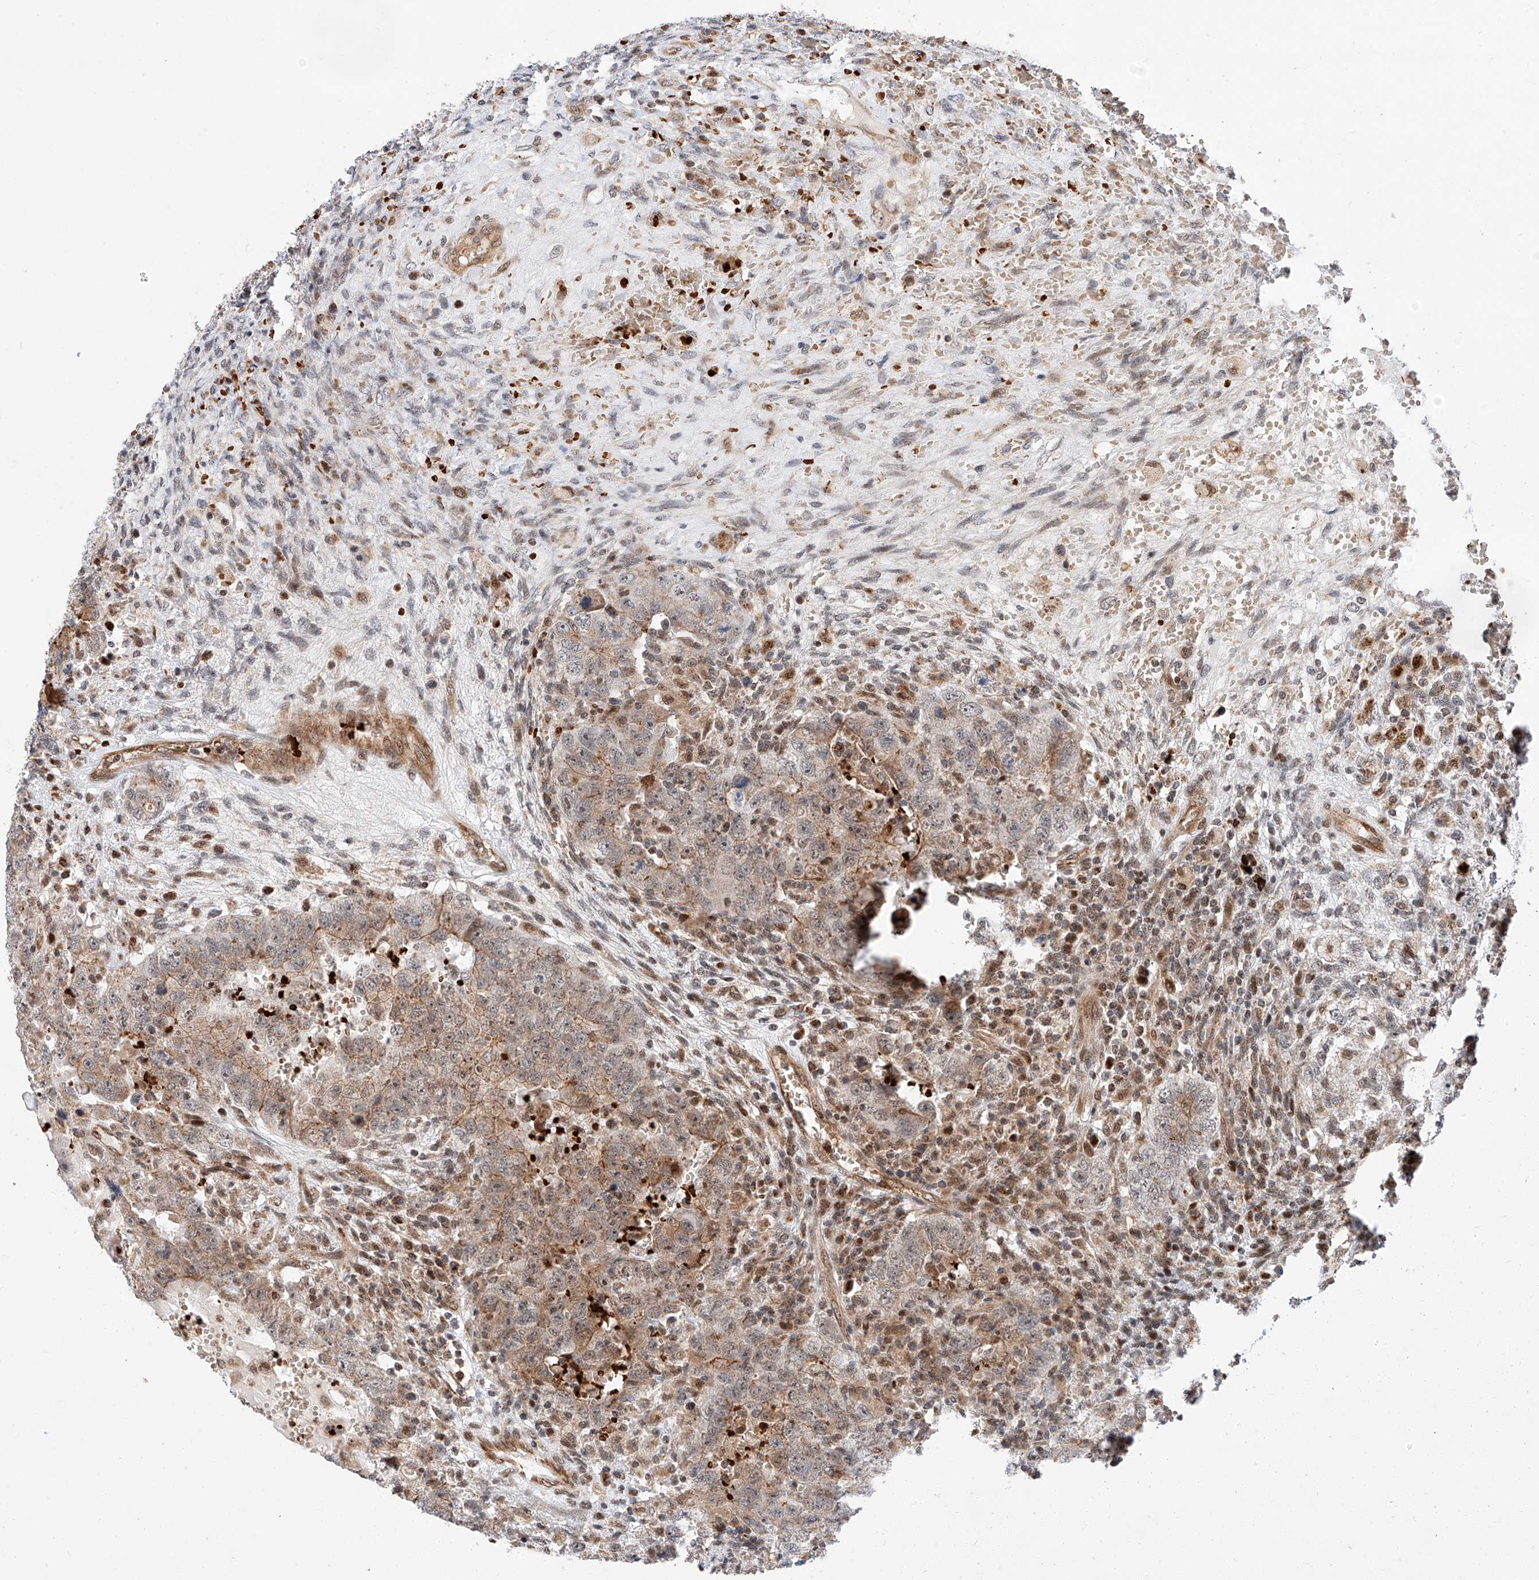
{"staining": {"intensity": "moderate", "quantity": "25%-75%", "location": "cytoplasmic/membranous"}, "tissue": "testis cancer", "cell_type": "Tumor cells", "image_type": "cancer", "snomed": [{"axis": "morphology", "description": "Carcinoma, Embryonal, NOS"}, {"axis": "topography", "description": "Testis"}], "caption": "Testis embryonal carcinoma tissue shows moderate cytoplasmic/membranous expression in approximately 25%-75% of tumor cells, visualized by immunohistochemistry. The protein is stained brown, and the nuclei are stained in blue (DAB (3,3'-diaminobenzidine) IHC with brightfield microscopy, high magnification).", "gene": "THTPA", "patient": {"sex": "male", "age": 26}}